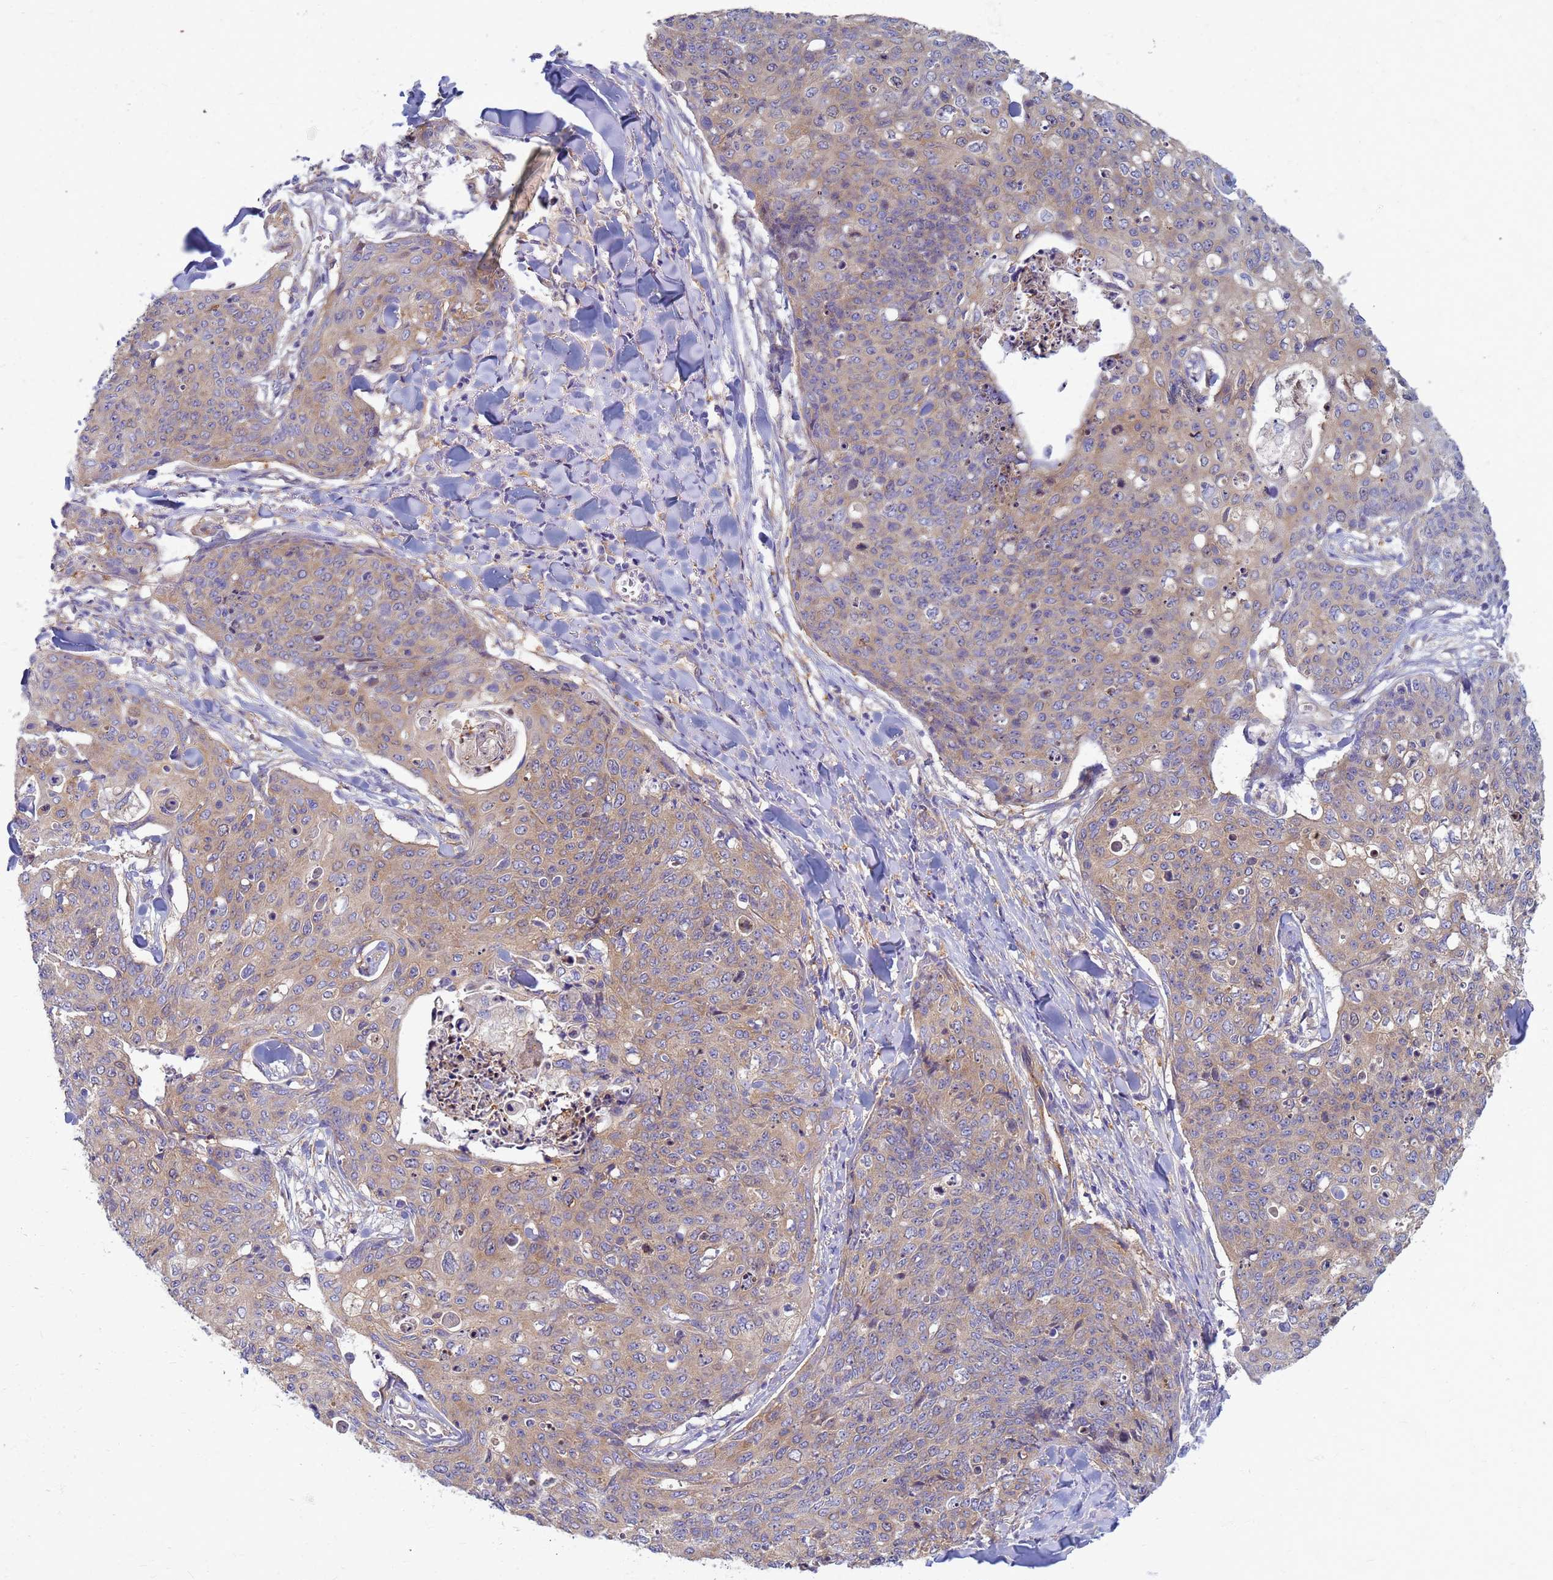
{"staining": {"intensity": "moderate", "quantity": ">75%", "location": "cytoplasmic/membranous"}, "tissue": "skin cancer", "cell_type": "Tumor cells", "image_type": "cancer", "snomed": [{"axis": "morphology", "description": "Squamous cell carcinoma, NOS"}, {"axis": "topography", "description": "Skin"}, {"axis": "topography", "description": "Vulva"}], "caption": "Skin cancer stained with IHC demonstrates moderate cytoplasmic/membranous positivity in about >75% of tumor cells.", "gene": "EEA1", "patient": {"sex": "female", "age": 85}}